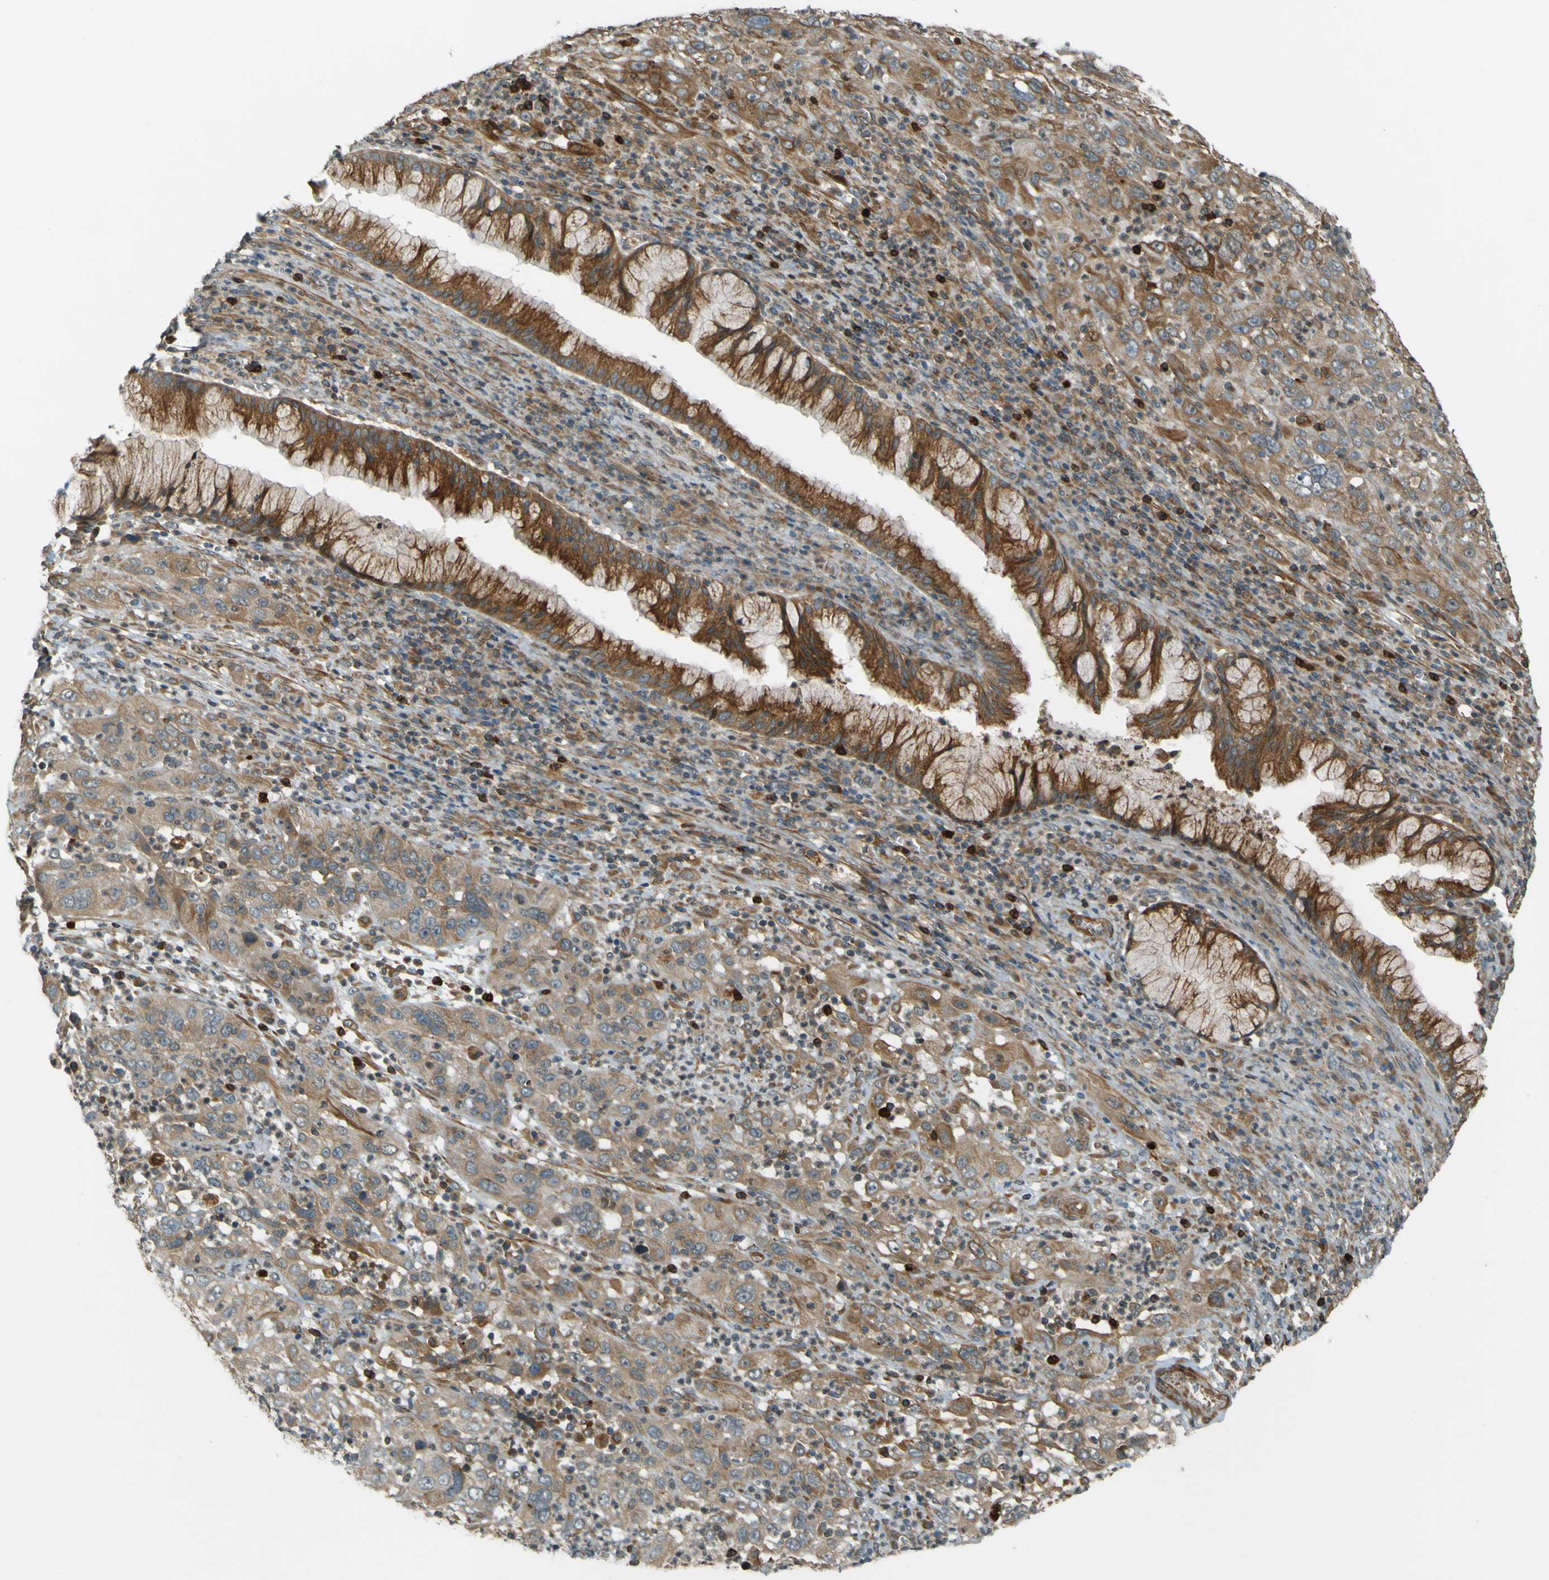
{"staining": {"intensity": "moderate", "quantity": ">75%", "location": "cytoplasmic/membranous"}, "tissue": "cervical cancer", "cell_type": "Tumor cells", "image_type": "cancer", "snomed": [{"axis": "morphology", "description": "Squamous cell carcinoma, NOS"}, {"axis": "topography", "description": "Cervix"}], "caption": "Immunohistochemical staining of squamous cell carcinoma (cervical) reveals medium levels of moderate cytoplasmic/membranous protein expression in about >75% of tumor cells.", "gene": "LPCAT1", "patient": {"sex": "female", "age": 32}}